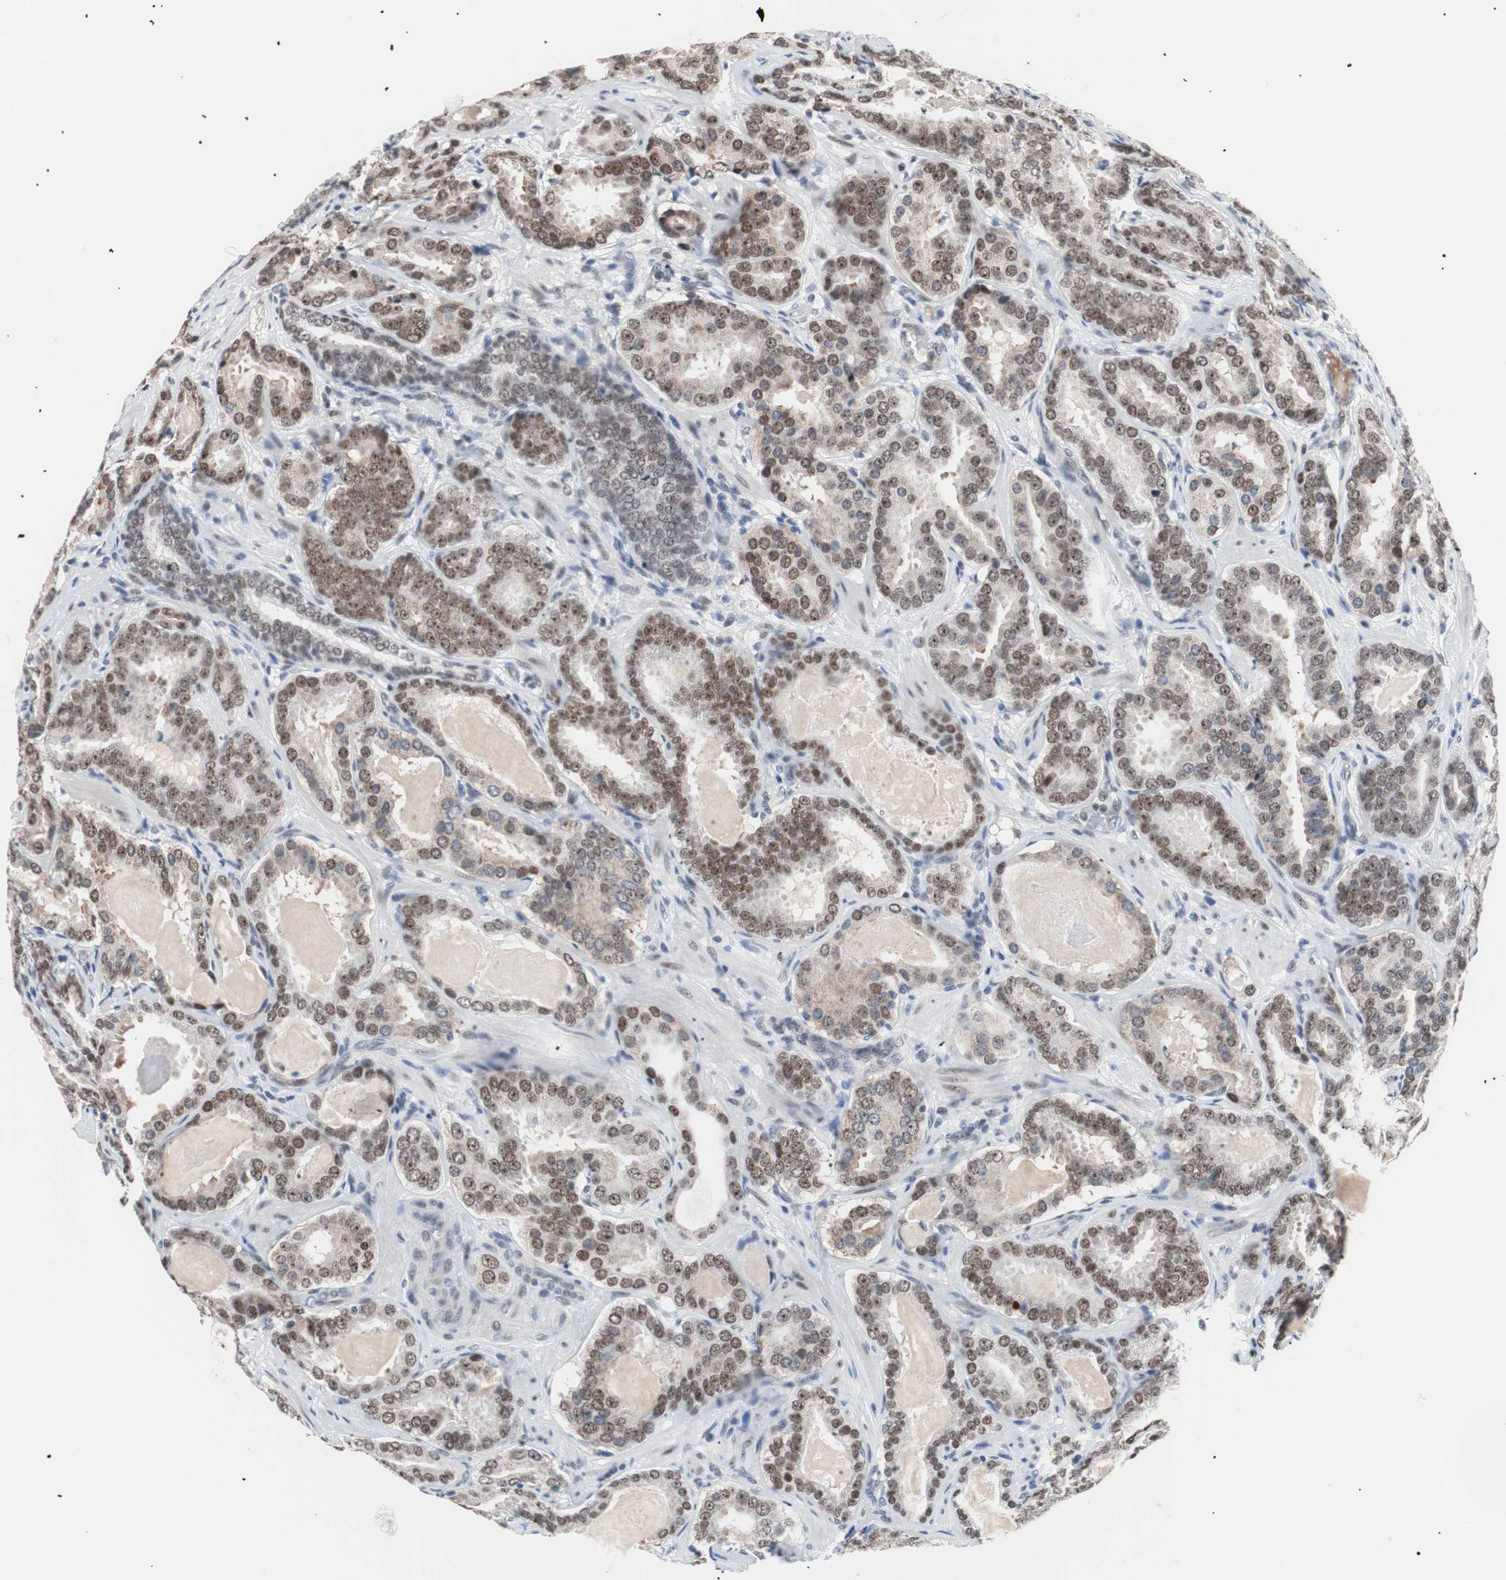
{"staining": {"intensity": "moderate", "quantity": ">75%", "location": "nuclear"}, "tissue": "prostate cancer", "cell_type": "Tumor cells", "image_type": "cancer", "snomed": [{"axis": "morphology", "description": "Adenocarcinoma, Low grade"}, {"axis": "topography", "description": "Prostate"}], "caption": "Tumor cells exhibit moderate nuclear expression in about >75% of cells in prostate cancer (adenocarcinoma (low-grade)).", "gene": "LIG3", "patient": {"sex": "male", "age": 59}}